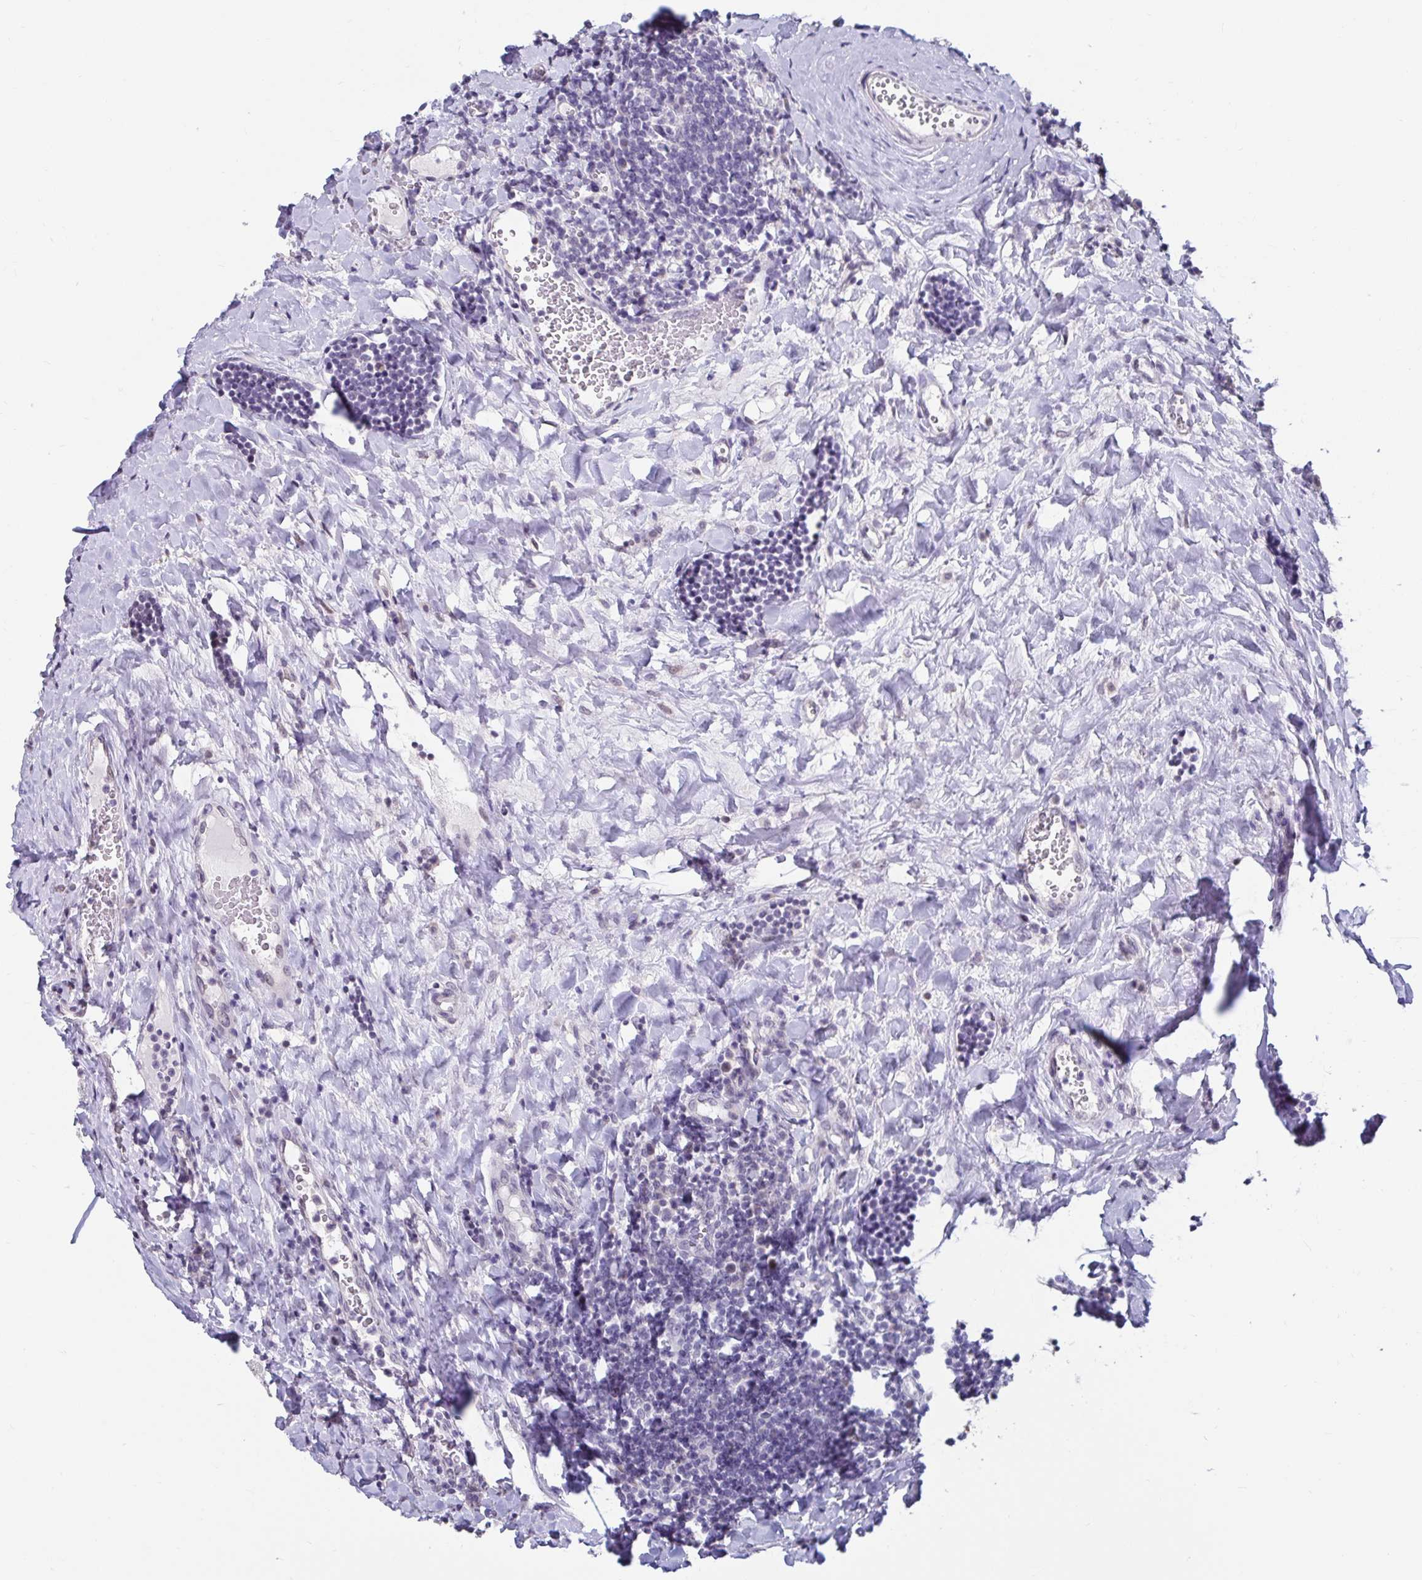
{"staining": {"intensity": "weak", "quantity": "<25%", "location": "nuclear"}, "tissue": "tonsil", "cell_type": "Germinal center cells", "image_type": "normal", "snomed": [{"axis": "morphology", "description": "Normal tissue, NOS"}, {"axis": "topography", "description": "Tonsil"}], "caption": "A photomicrograph of tonsil stained for a protein displays no brown staining in germinal center cells. (Stains: DAB (3,3'-diaminobenzidine) IHC with hematoxylin counter stain, Microscopy: brightfield microscopy at high magnification).", "gene": "ANLN", "patient": {"sex": "female", "age": 10}}